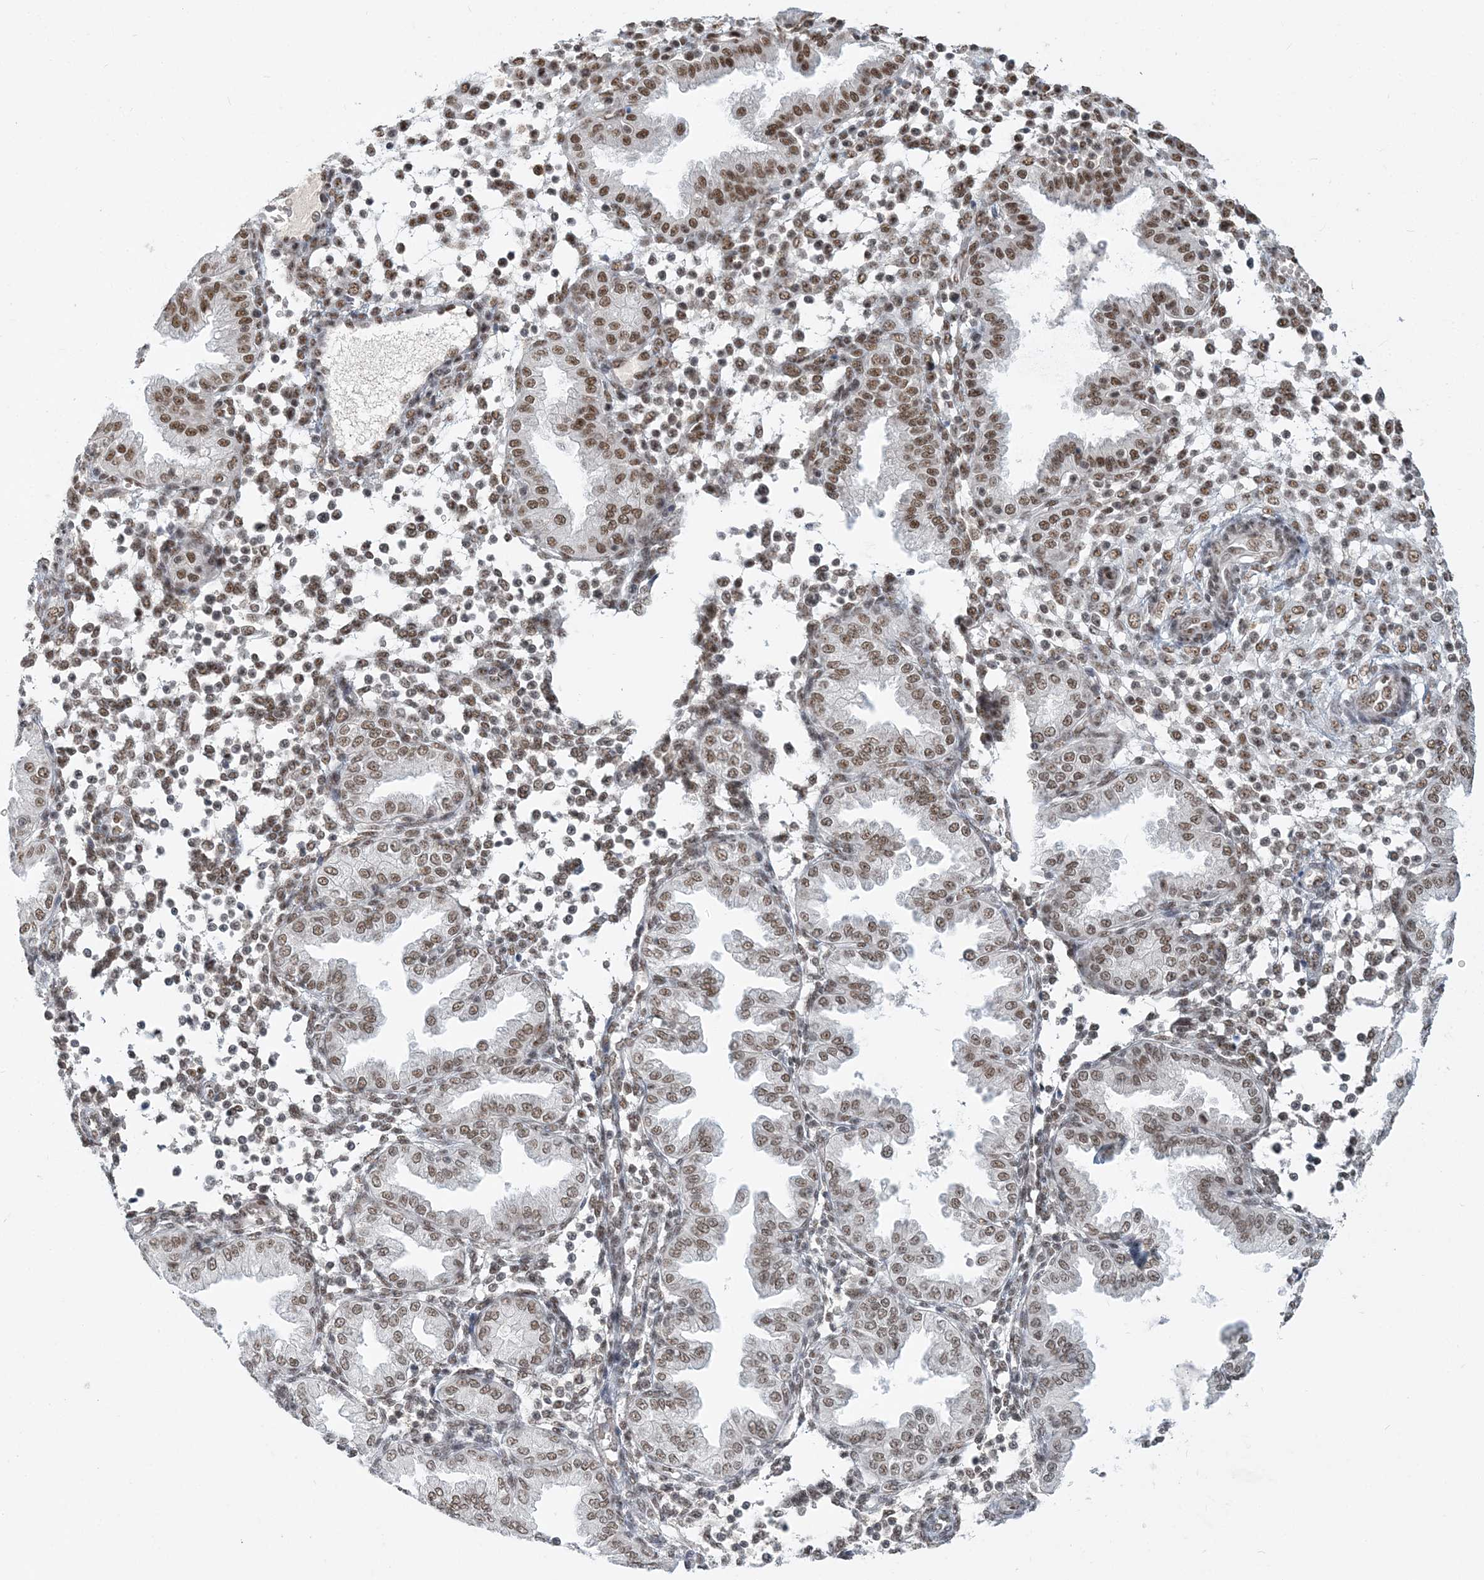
{"staining": {"intensity": "strong", "quantity": ">75%", "location": "cytoplasmic/membranous,nuclear"}, "tissue": "endometrium", "cell_type": "Cells in endometrial stroma", "image_type": "normal", "snomed": [{"axis": "morphology", "description": "Normal tissue, NOS"}, {"axis": "topography", "description": "Endometrium"}], "caption": "Immunohistochemical staining of normal human endometrium demonstrates strong cytoplasmic/membranous,nuclear protein positivity in approximately >75% of cells in endometrial stroma.", "gene": "PLRG1", "patient": {"sex": "female", "age": 53}}